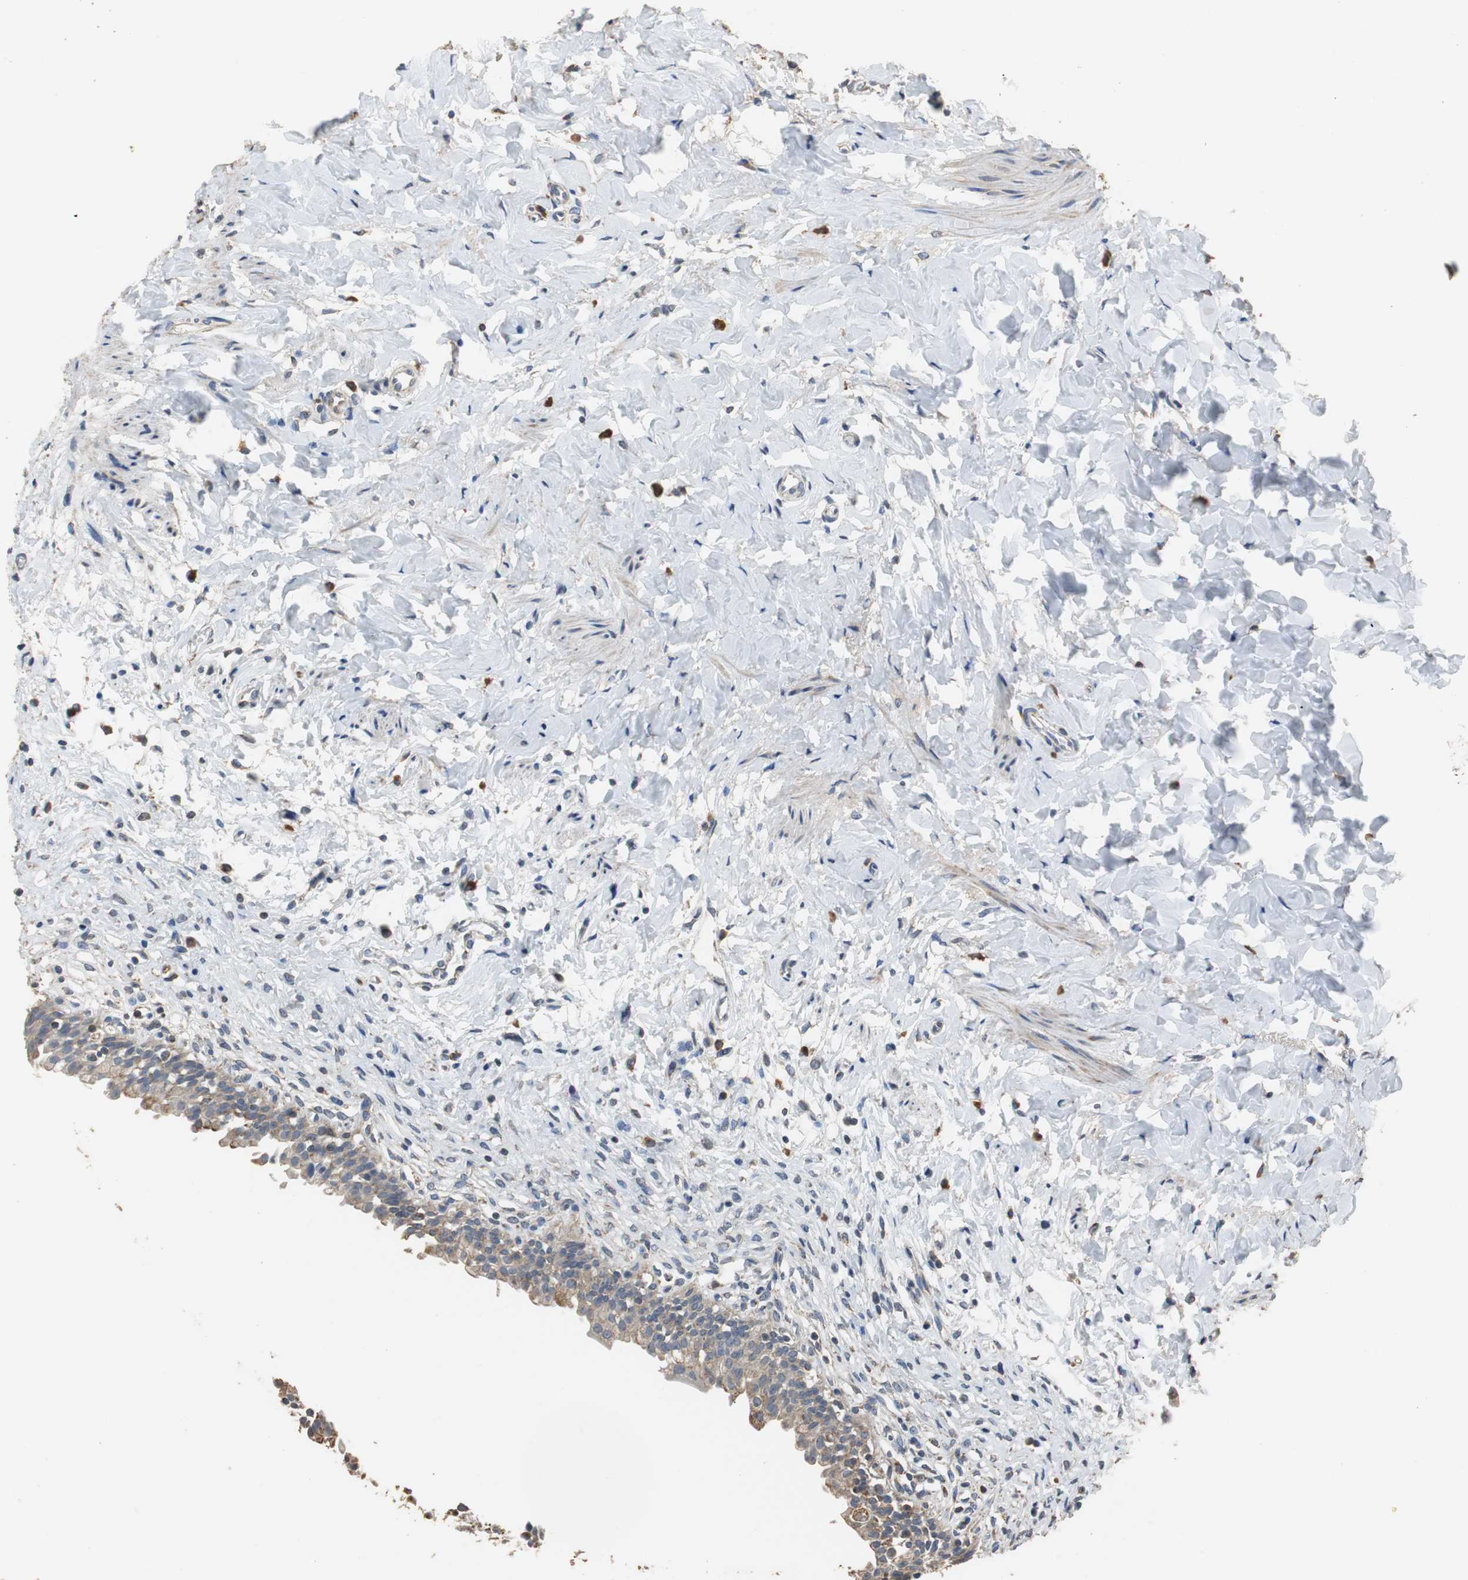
{"staining": {"intensity": "moderate", "quantity": "25%-75%", "location": "cytoplasmic/membranous"}, "tissue": "urinary bladder", "cell_type": "Urothelial cells", "image_type": "normal", "snomed": [{"axis": "morphology", "description": "Normal tissue, NOS"}, {"axis": "morphology", "description": "Inflammation, NOS"}, {"axis": "topography", "description": "Urinary bladder"}], "caption": "High-power microscopy captured an immunohistochemistry (IHC) image of benign urinary bladder, revealing moderate cytoplasmic/membranous expression in approximately 25%-75% of urothelial cells. The protein is shown in brown color, while the nuclei are stained blue.", "gene": "HMGCL", "patient": {"sex": "female", "age": 80}}